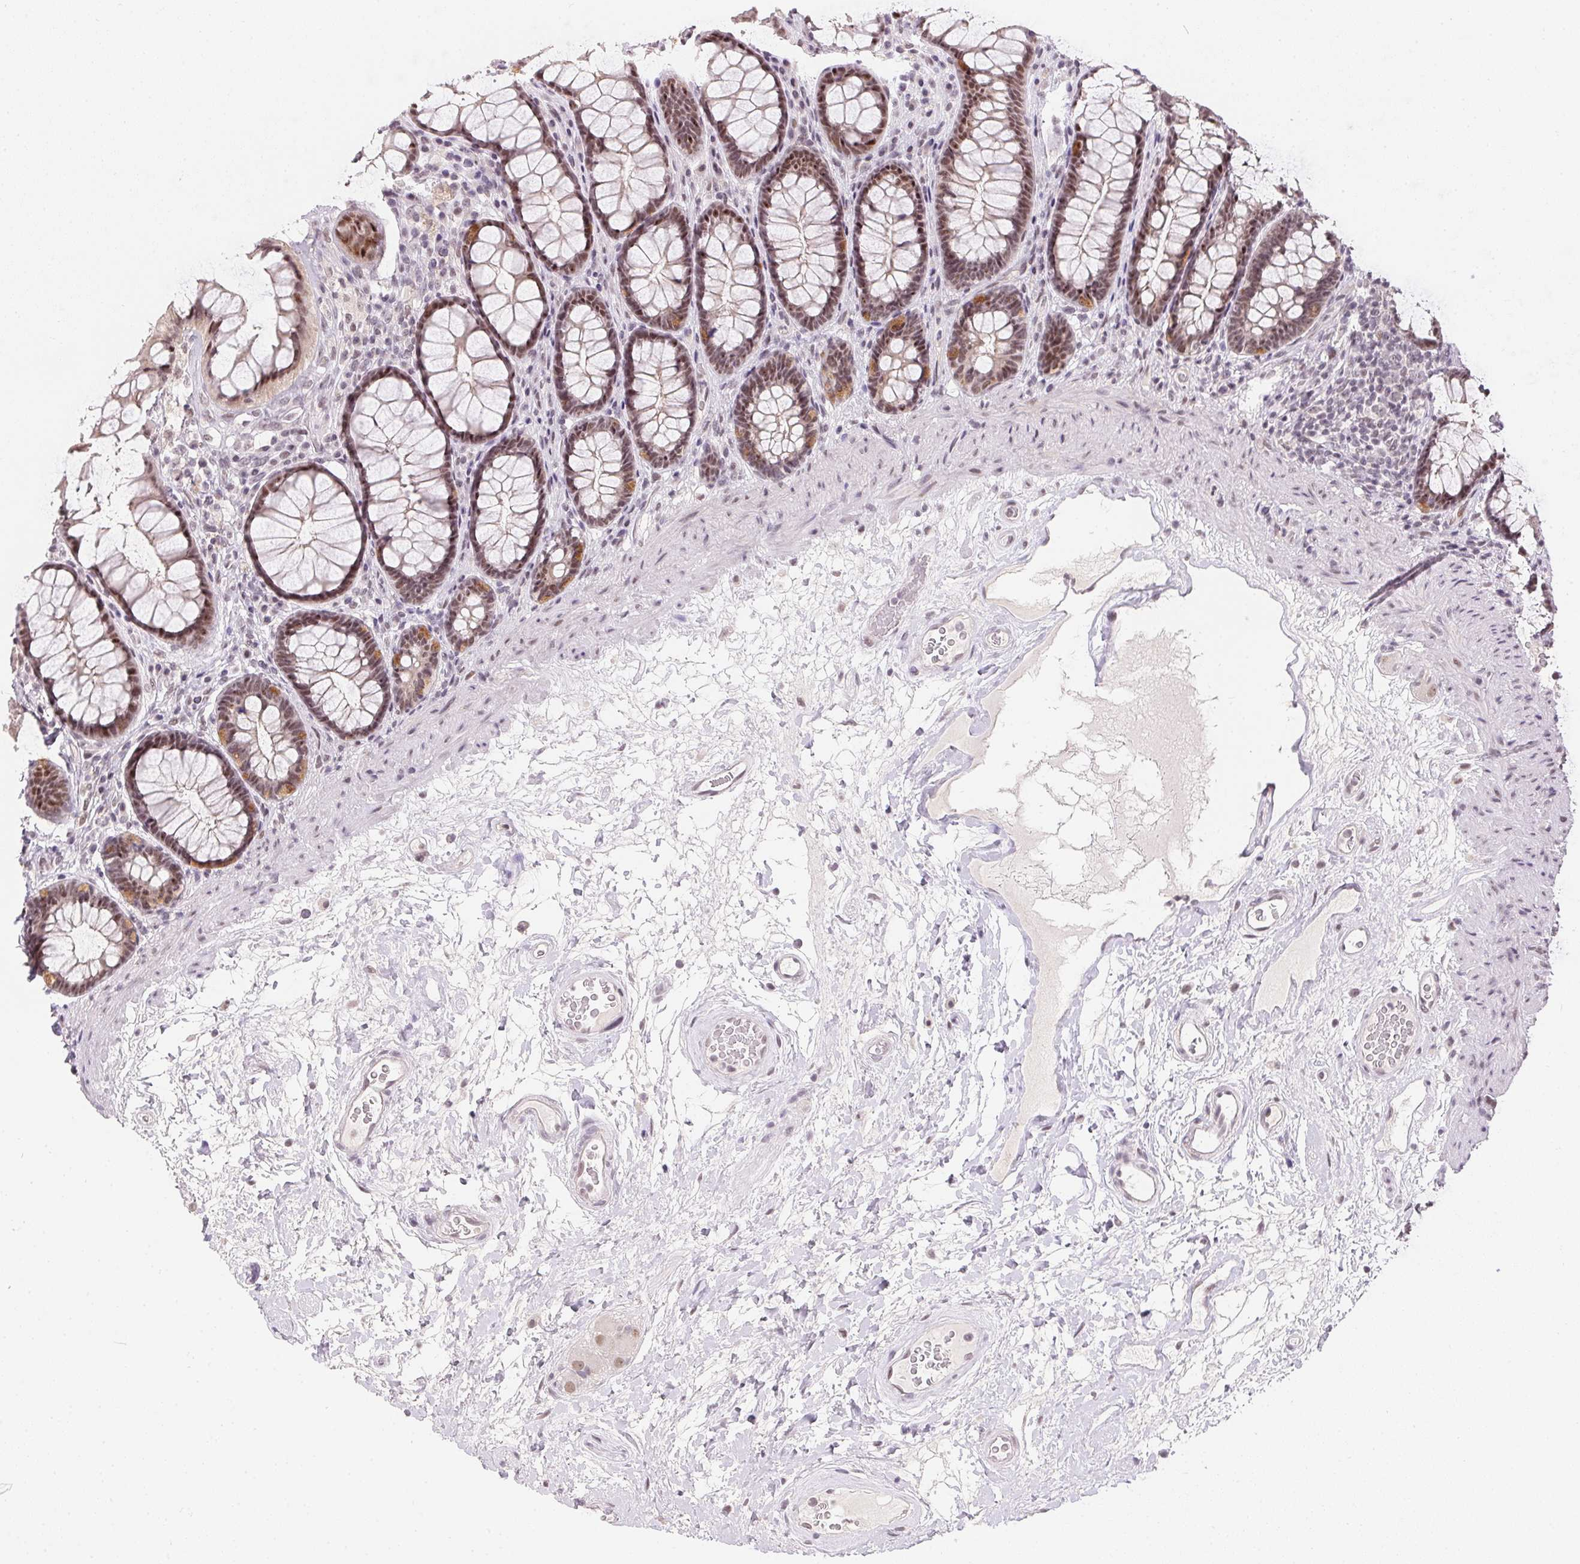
{"staining": {"intensity": "moderate", "quantity": "25%-75%", "location": "nuclear"}, "tissue": "rectum", "cell_type": "Glandular cells", "image_type": "normal", "snomed": [{"axis": "morphology", "description": "Normal tissue, NOS"}, {"axis": "topography", "description": "Rectum"}], "caption": "Brown immunohistochemical staining in unremarkable human rectum demonstrates moderate nuclear positivity in approximately 25%-75% of glandular cells.", "gene": "KDM4D", "patient": {"sex": "male", "age": 72}}